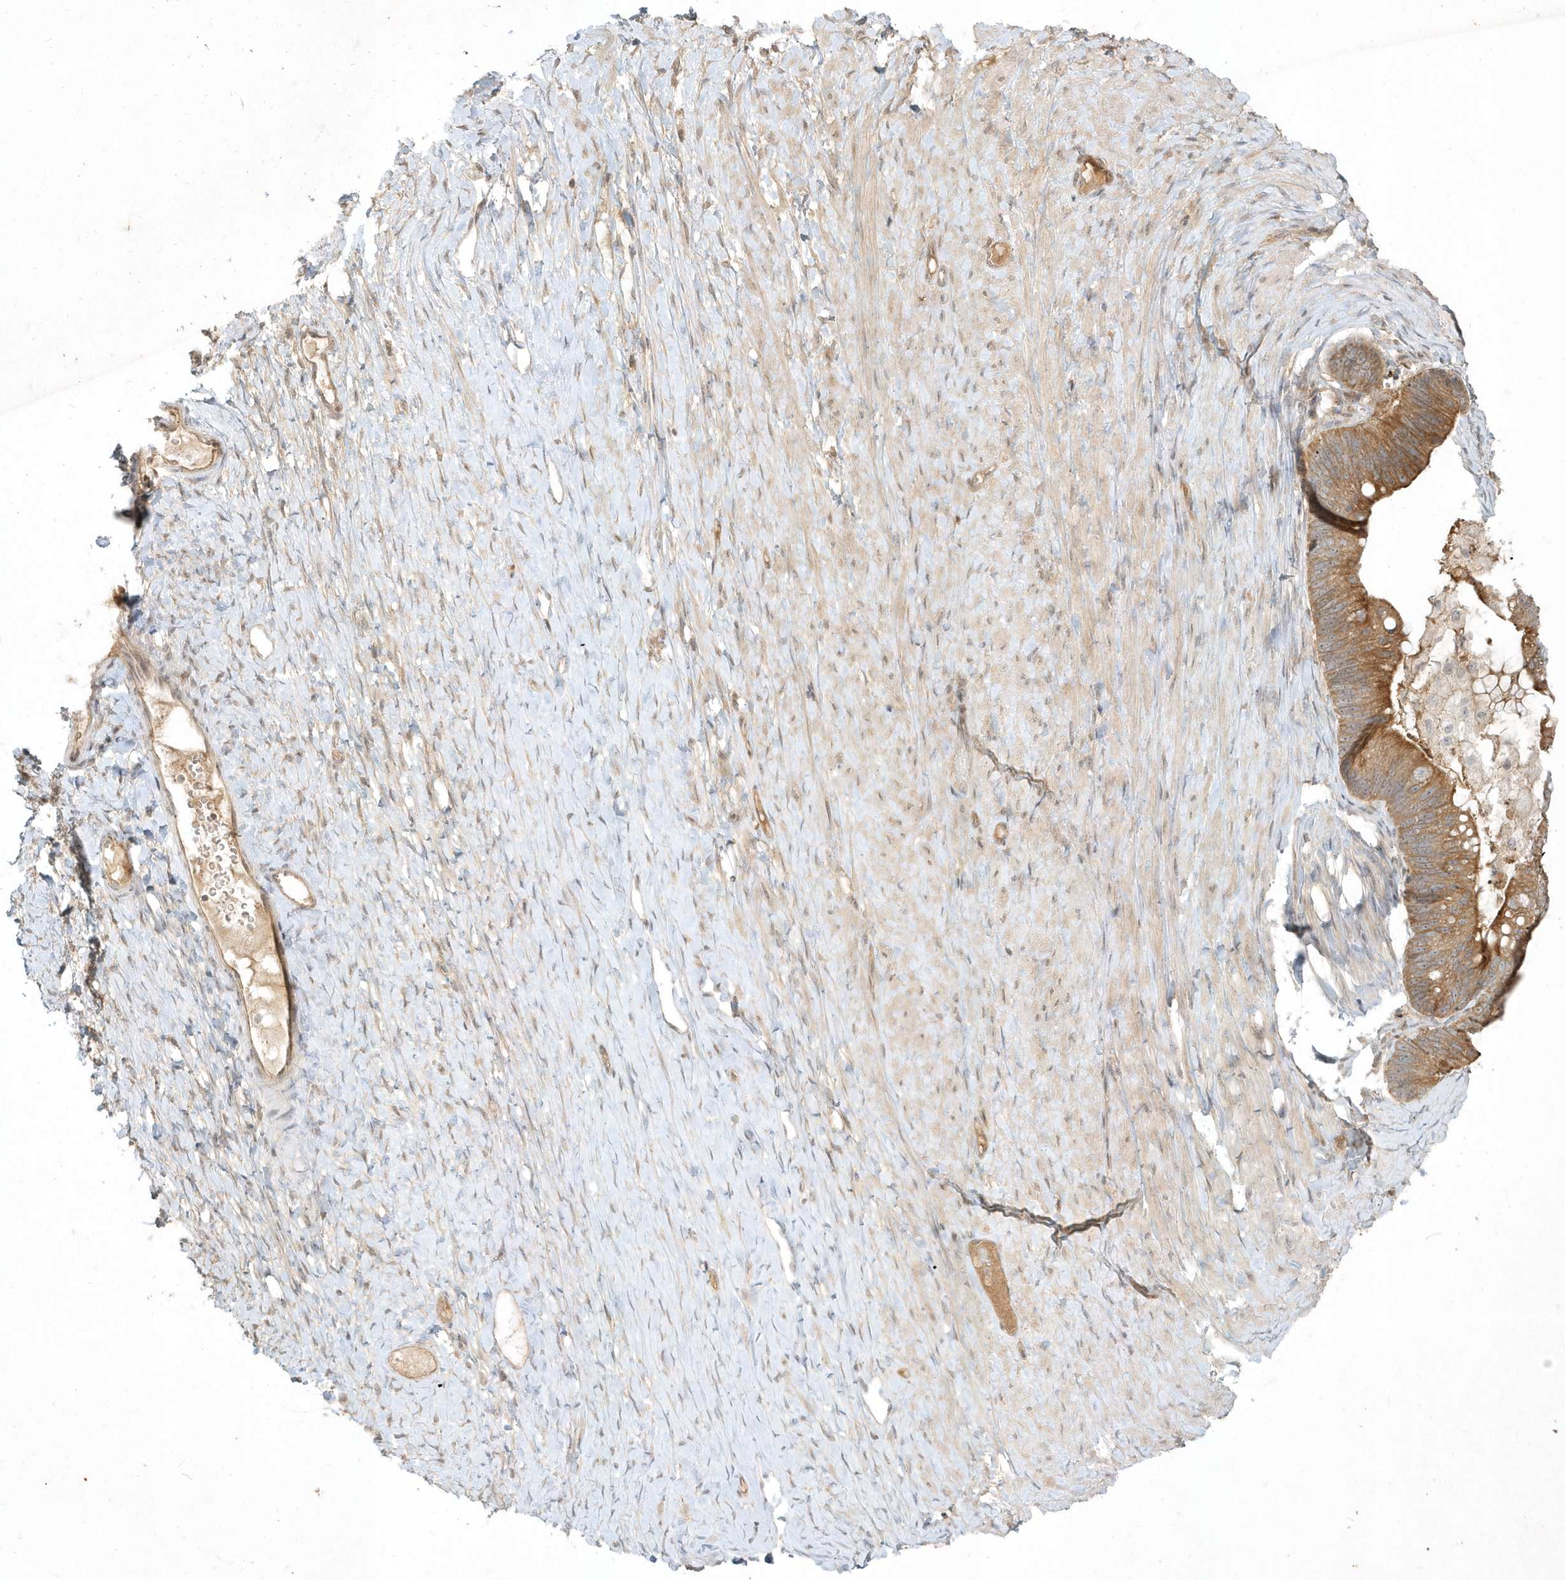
{"staining": {"intensity": "moderate", "quantity": ">75%", "location": "cytoplasmic/membranous"}, "tissue": "ovarian cancer", "cell_type": "Tumor cells", "image_type": "cancer", "snomed": [{"axis": "morphology", "description": "Cystadenocarcinoma, mucinous, NOS"}, {"axis": "topography", "description": "Ovary"}], "caption": "Brown immunohistochemical staining in ovarian cancer (mucinous cystadenocarcinoma) exhibits moderate cytoplasmic/membranous expression in about >75% of tumor cells. (Stains: DAB (3,3'-diaminobenzidine) in brown, nuclei in blue, Microscopy: brightfield microscopy at high magnification).", "gene": "BOD1", "patient": {"sex": "female", "age": 61}}